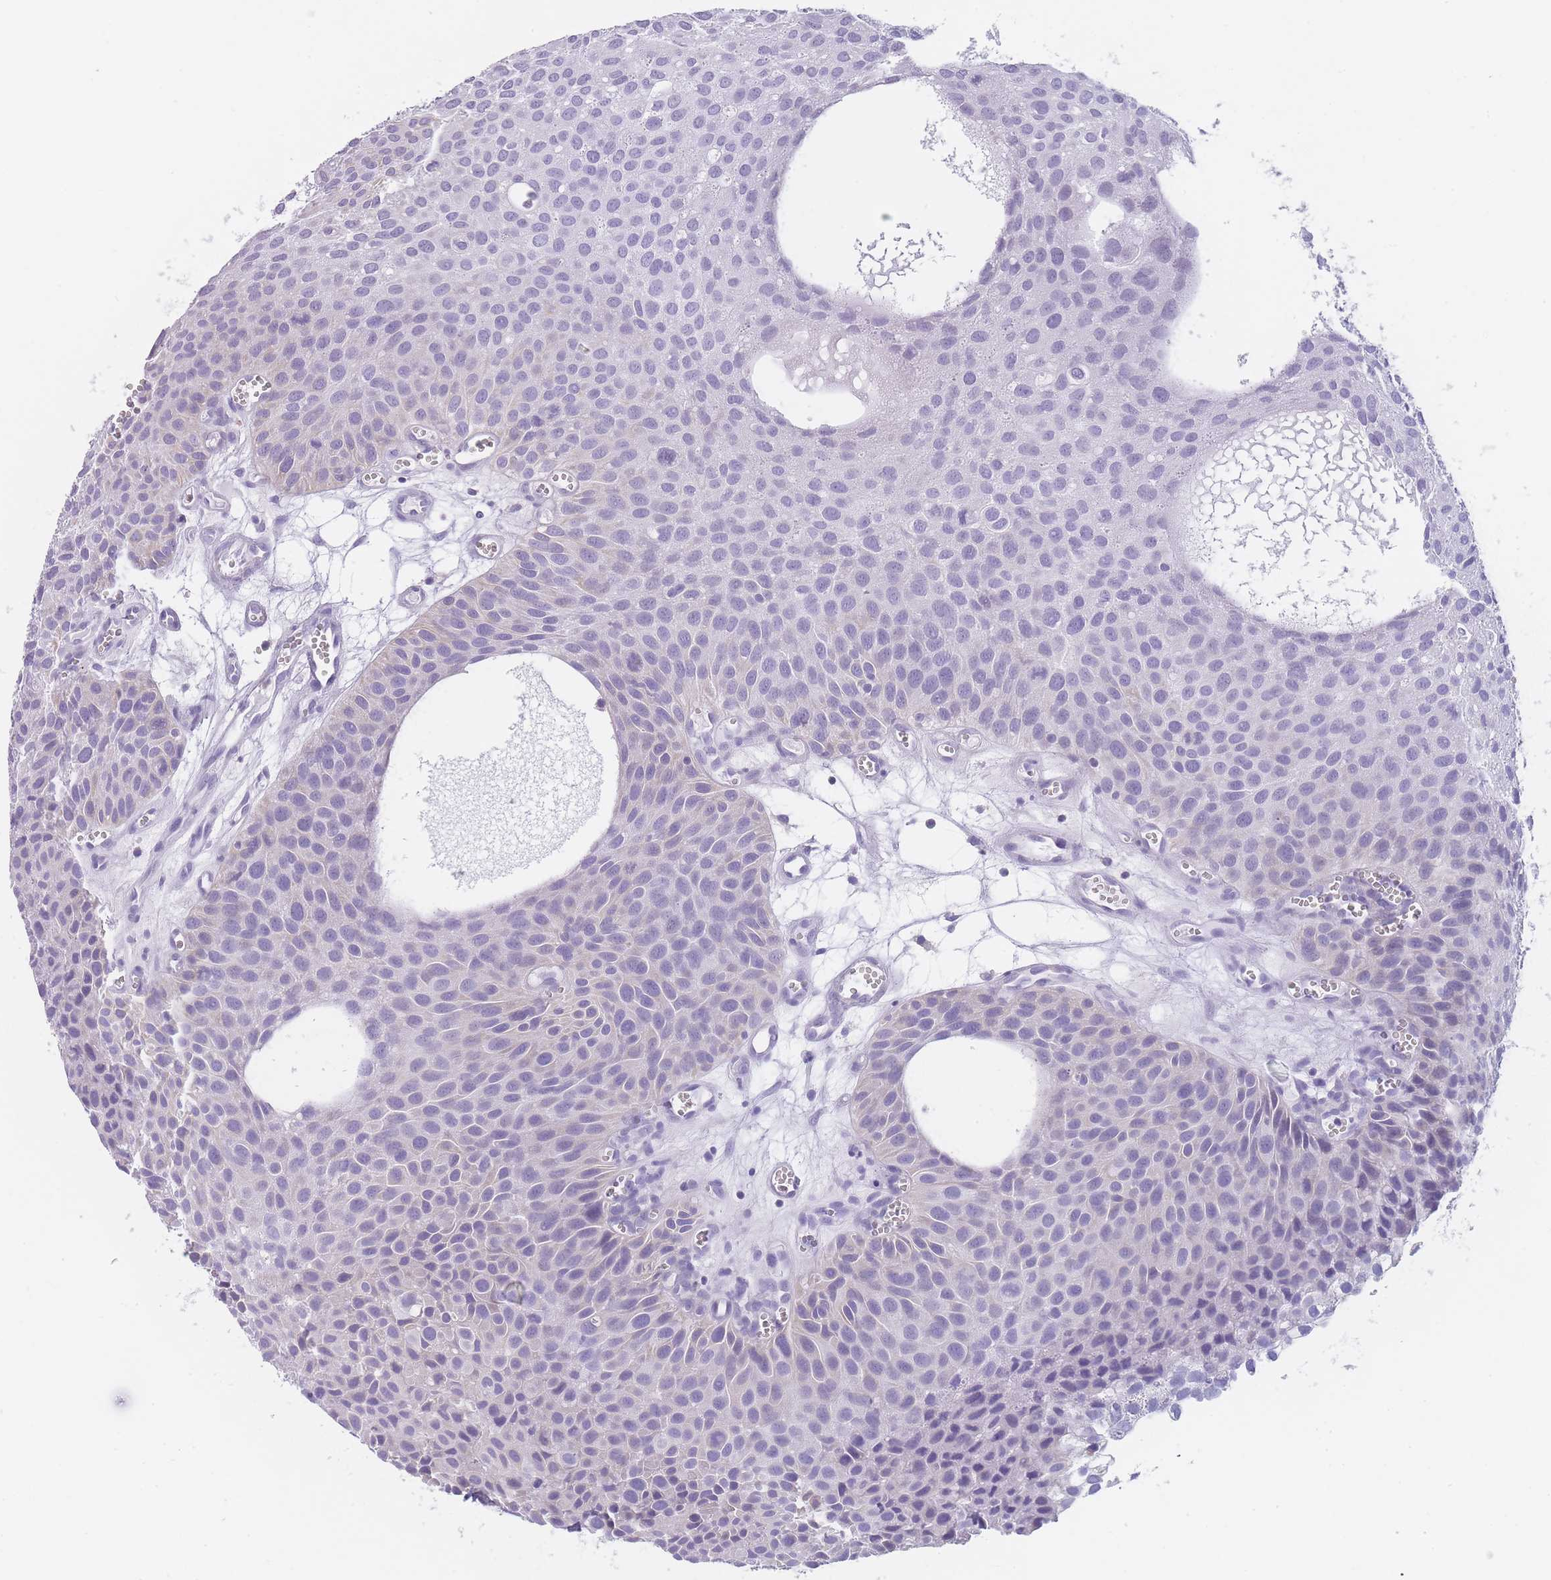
{"staining": {"intensity": "negative", "quantity": "none", "location": "none"}, "tissue": "urothelial cancer", "cell_type": "Tumor cells", "image_type": "cancer", "snomed": [{"axis": "morphology", "description": "Urothelial carcinoma, Low grade"}, {"axis": "topography", "description": "Urinary bladder"}], "caption": "The histopathology image reveals no staining of tumor cells in urothelial cancer.", "gene": "CR1L", "patient": {"sex": "male", "age": 88}}